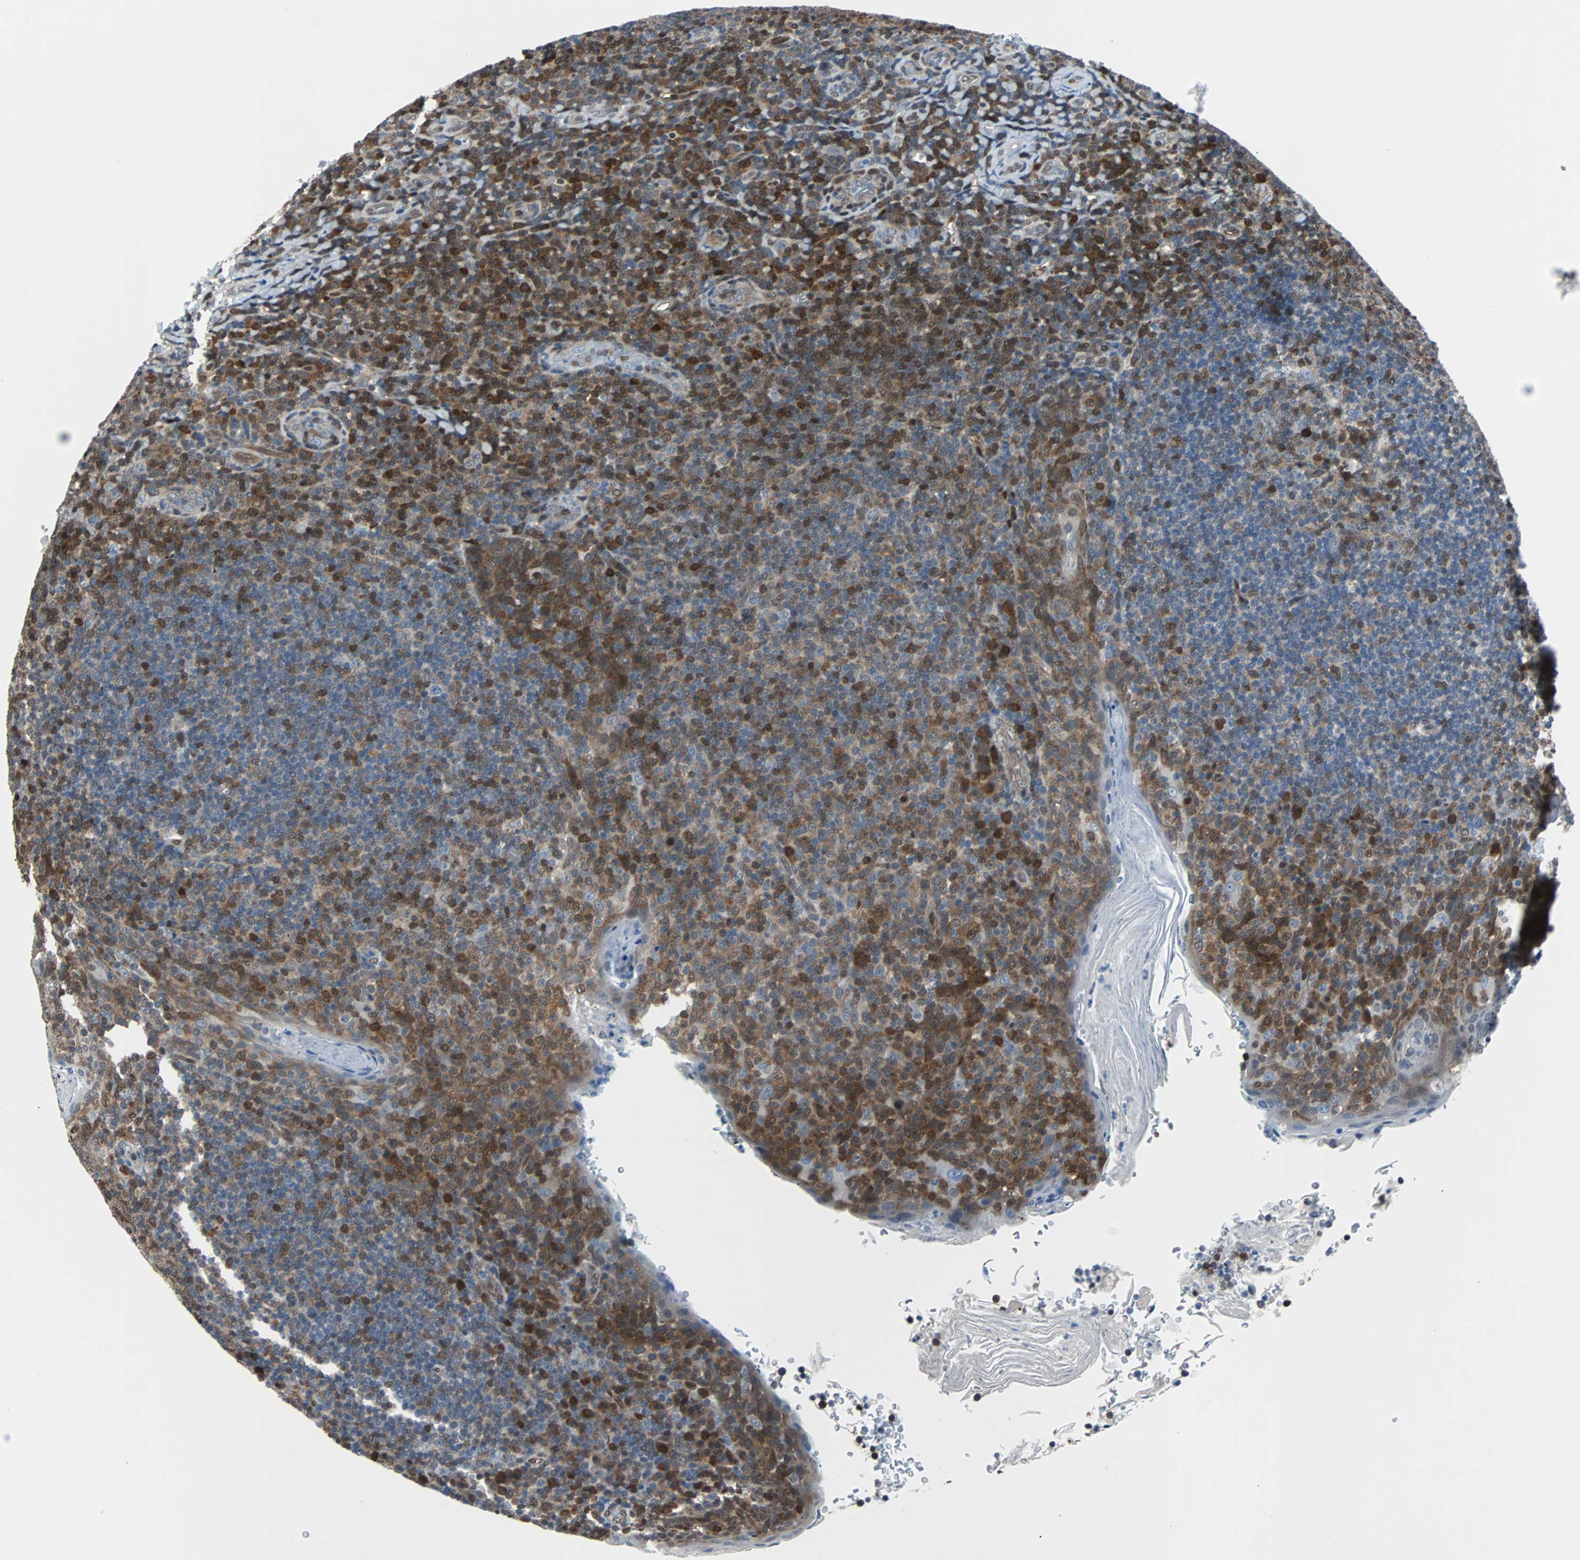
{"staining": {"intensity": "moderate", "quantity": "<25%", "location": "nuclear"}, "tissue": "tonsil", "cell_type": "Germinal center cells", "image_type": "normal", "snomed": [{"axis": "morphology", "description": "Normal tissue, NOS"}, {"axis": "topography", "description": "Tonsil"}], "caption": "Germinal center cells demonstrate moderate nuclear expression in approximately <25% of cells in unremarkable tonsil.", "gene": "MAP2K6", "patient": {"sex": "male", "age": 17}}